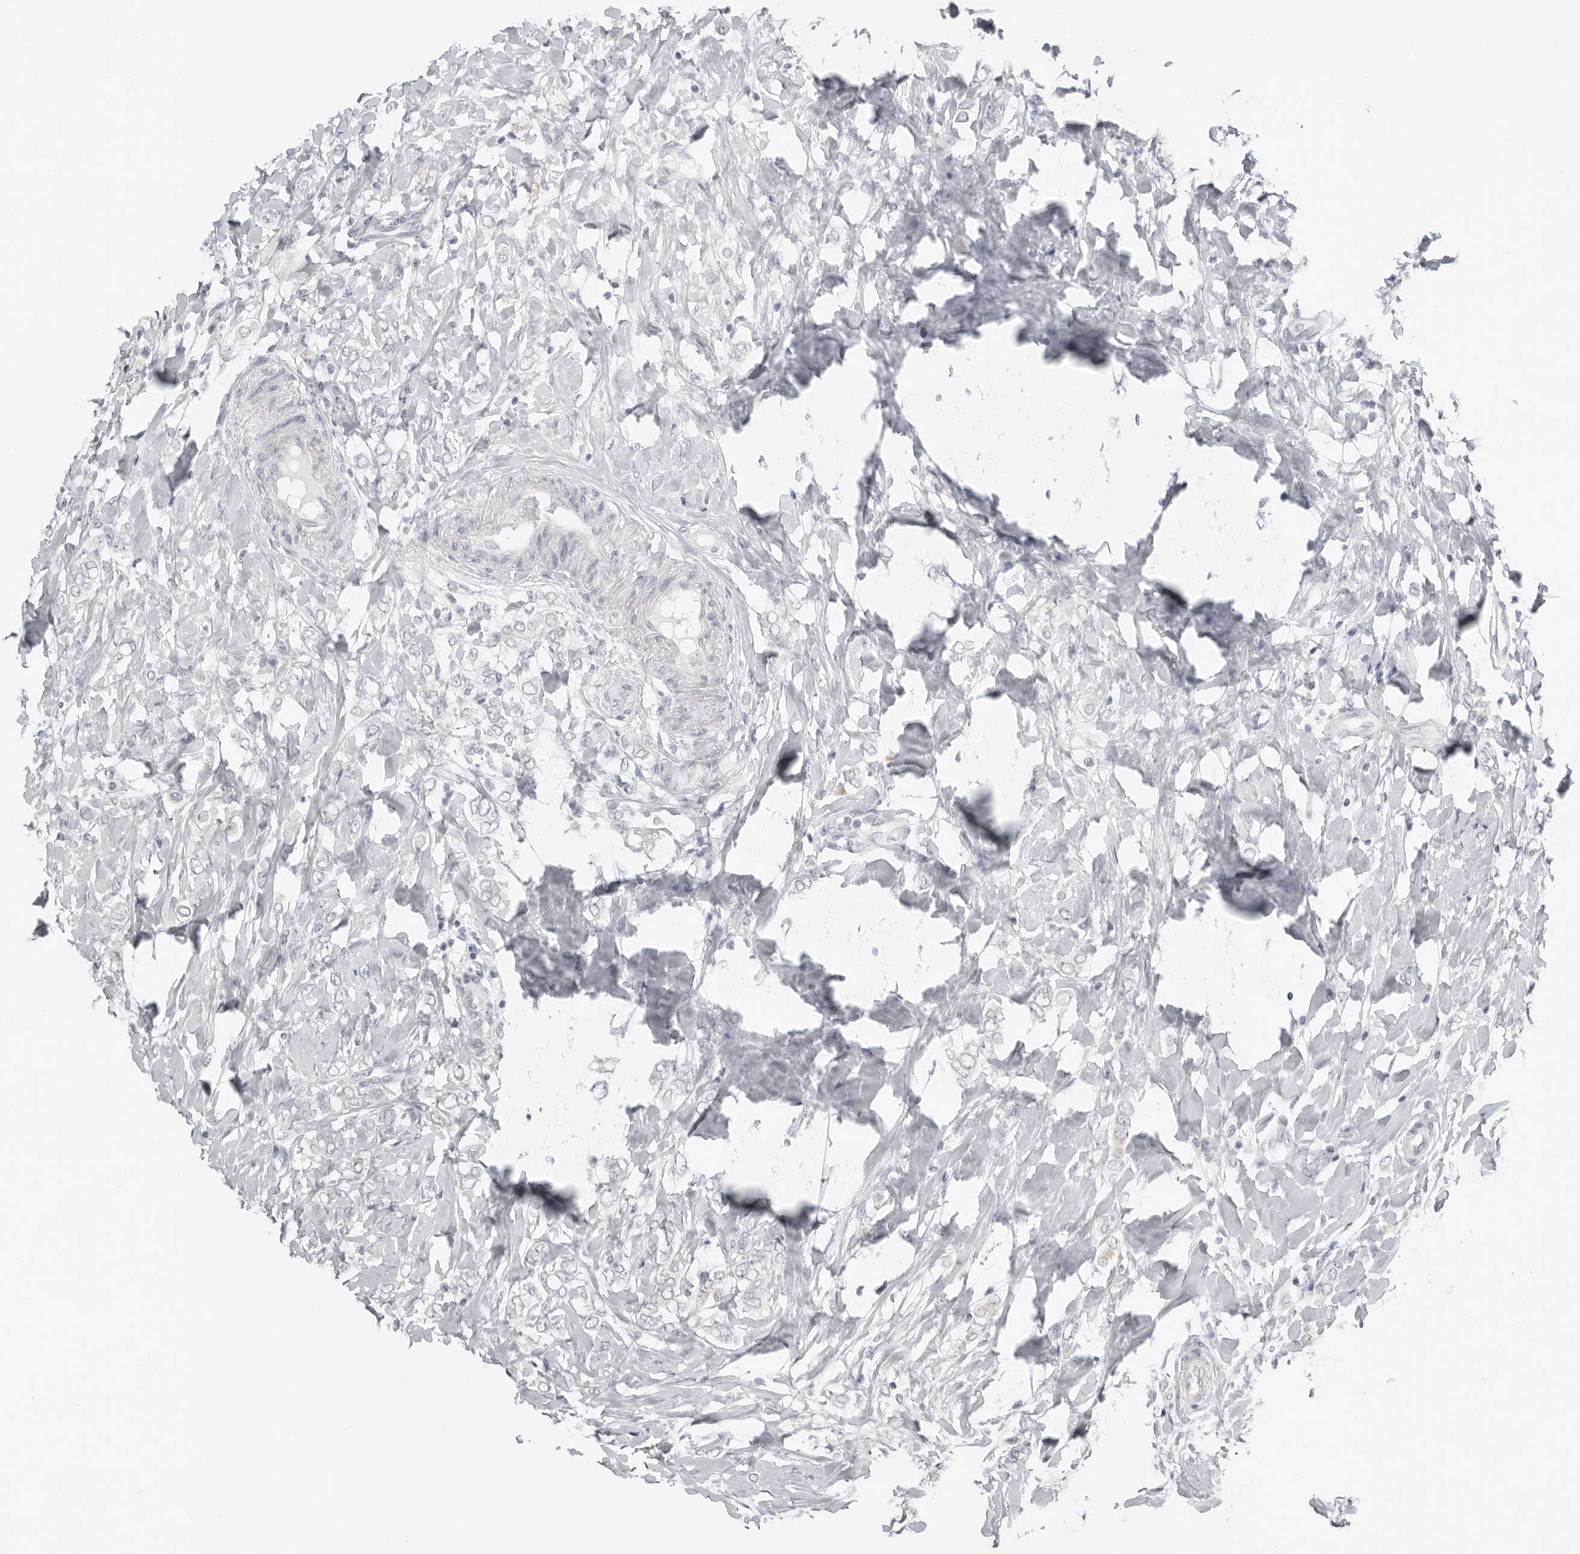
{"staining": {"intensity": "negative", "quantity": "none", "location": "none"}, "tissue": "breast cancer", "cell_type": "Tumor cells", "image_type": "cancer", "snomed": [{"axis": "morphology", "description": "Normal tissue, NOS"}, {"axis": "morphology", "description": "Lobular carcinoma"}, {"axis": "topography", "description": "Breast"}], "caption": "High magnification brightfield microscopy of breast lobular carcinoma stained with DAB (3,3'-diaminobenzidine) (brown) and counterstained with hematoxylin (blue): tumor cells show no significant staining.", "gene": "ACP6", "patient": {"sex": "female", "age": 47}}